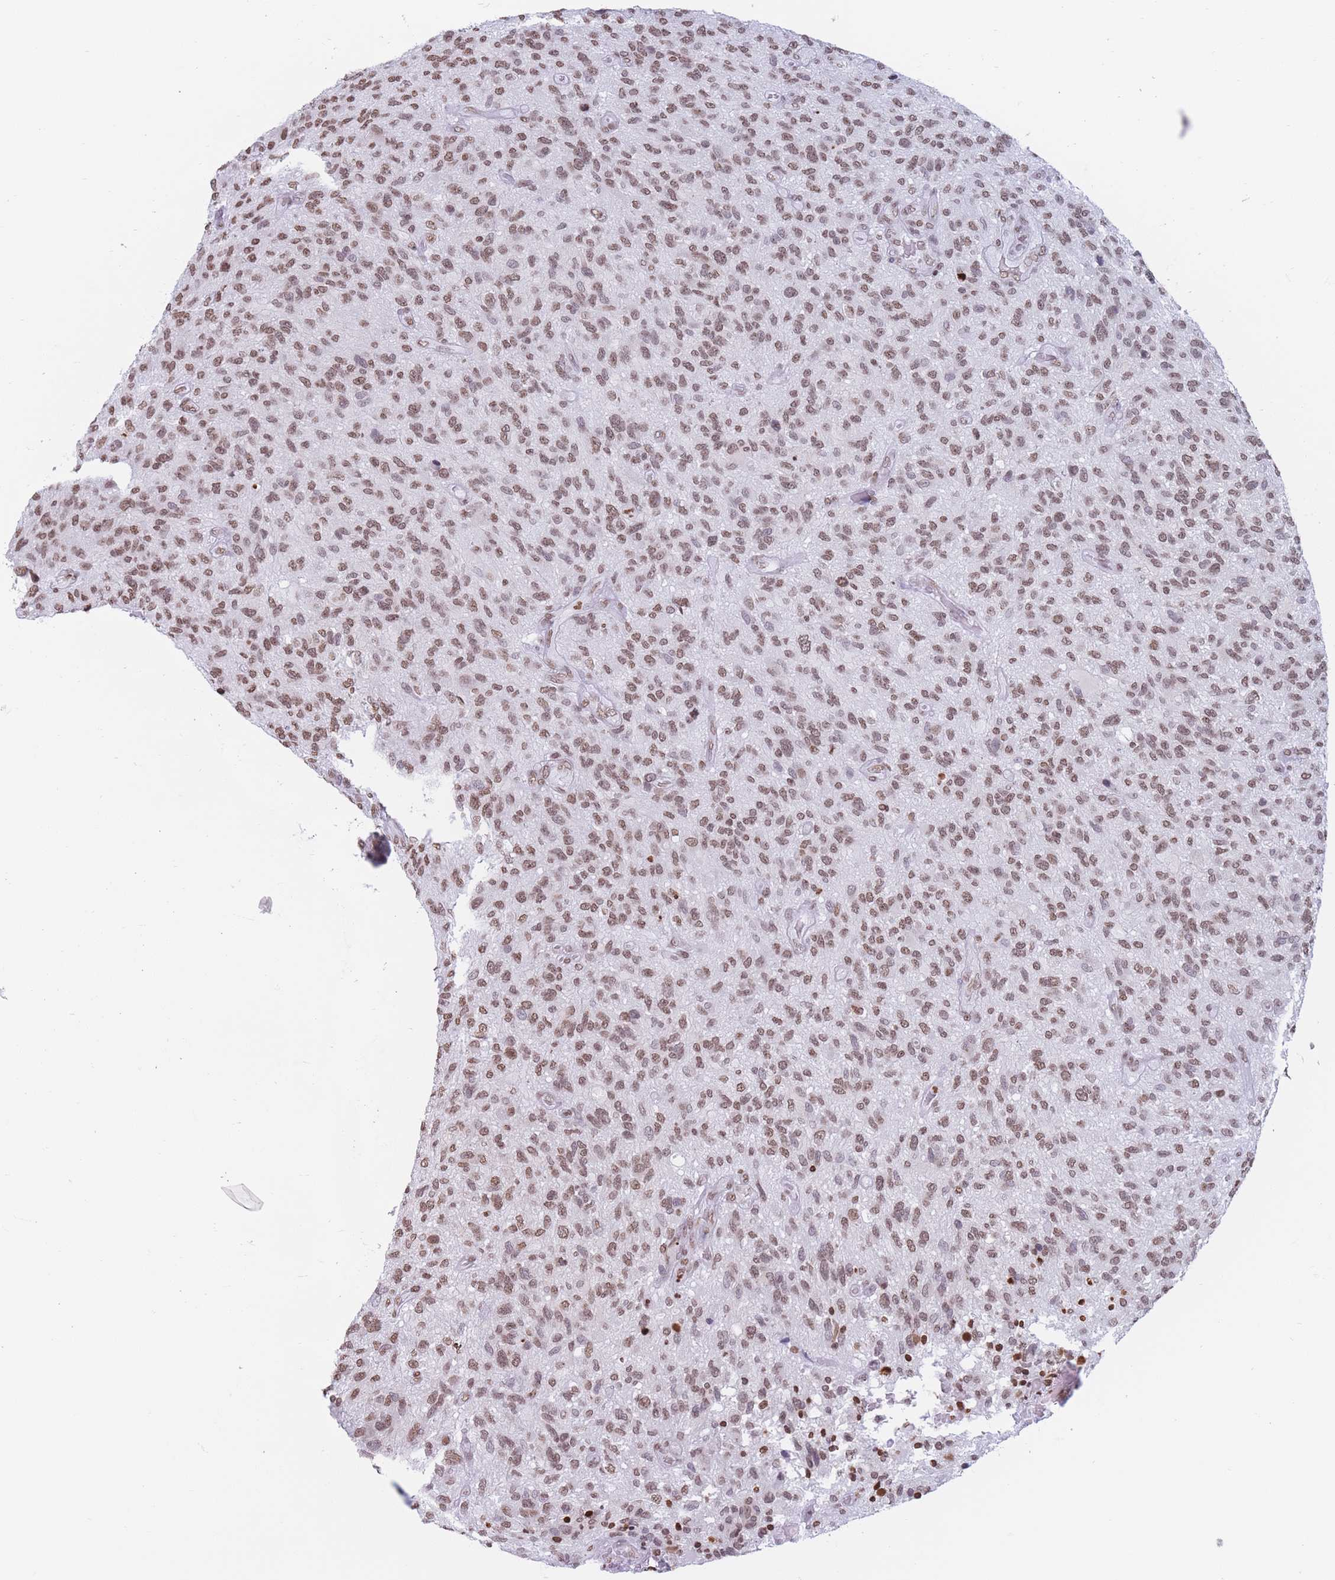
{"staining": {"intensity": "moderate", "quantity": ">75%", "location": "nuclear"}, "tissue": "glioma", "cell_type": "Tumor cells", "image_type": "cancer", "snomed": [{"axis": "morphology", "description": "Glioma, malignant, High grade"}, {"axis": "topography", "description": "Brain"}], "caption": "Tumor cells exhibit moderate nuclear staining in approximately >75% of cells in glioma.", "gene": "RYK", "patient": {"sex": "male", "age": 47}}